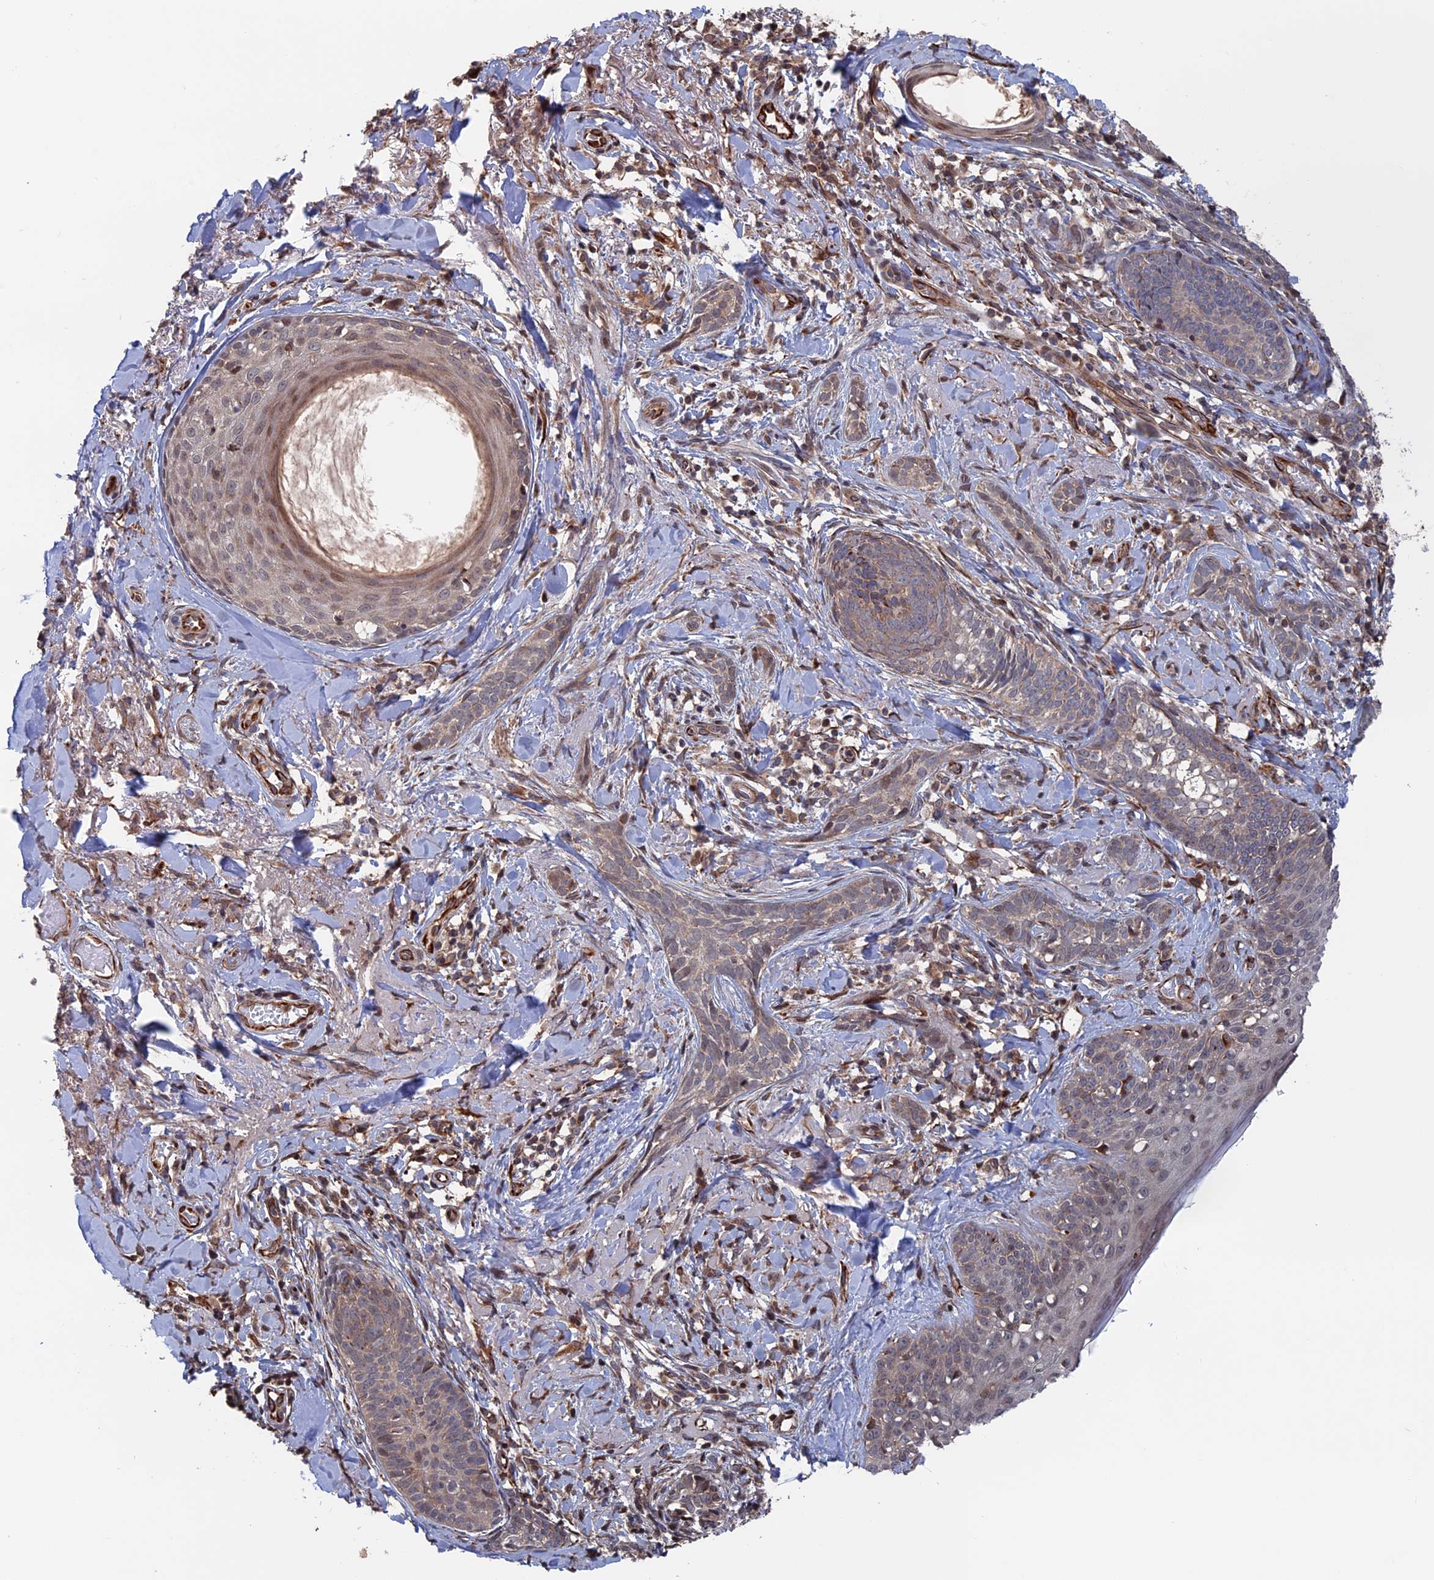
{"staining": {"intensity": "weak", "quantity": "<25%", "location": "cytoplasmic/membranous"}, "tissue": "skin cancer", "cell_type": "Tumor cells", "image_type": "cancer", "snomed": [{"axis": "morphology", "description": "Basal cell carcinoma"}, {"axis": "topography", "description": "Skin"}], "caption": "An image of human basal cell carcinoma (skin) is negative for staining in tumor cells.", "gene": "PLA2G15", "patient": {"sex": "female", "age": 76}}